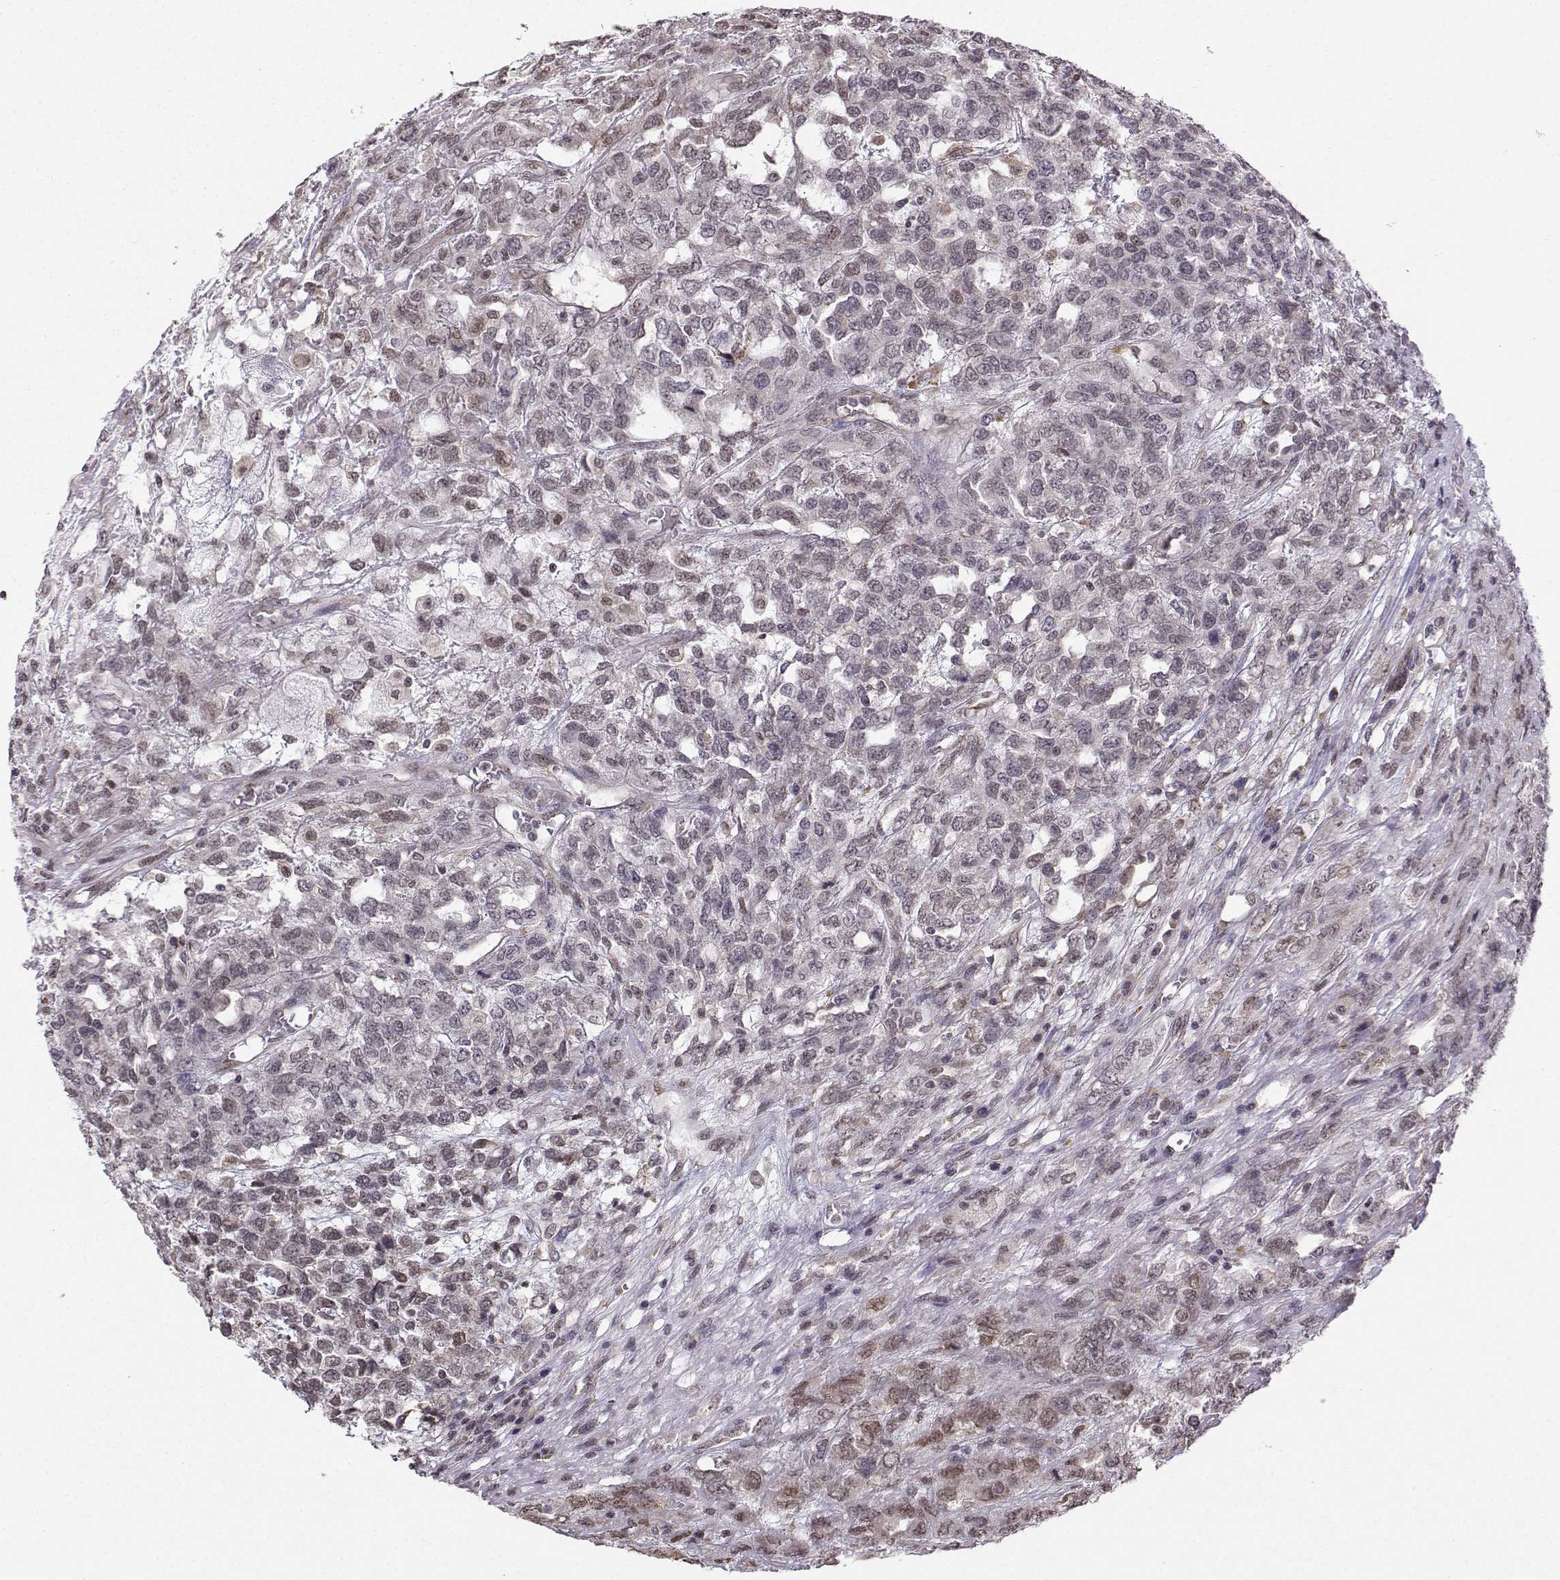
{"staining": {"intensity": "negative", "quantity": "none", "location": "none"}, "tissue": "testis cancer", "cell_type": "Tumor cells", "image_type": "cancer", "snomed": [{"axis": "morphology", "description": "Seminoma, NOS"}, {"axis": "topography", "description": "Testis"}], "caption": "This is an immunohistochemistry (IHC) micrograph of testis seminoma. There is no expression in tumor cells.", "gene": "EZH1", "patient": {"sex": "male", "age": 52}}